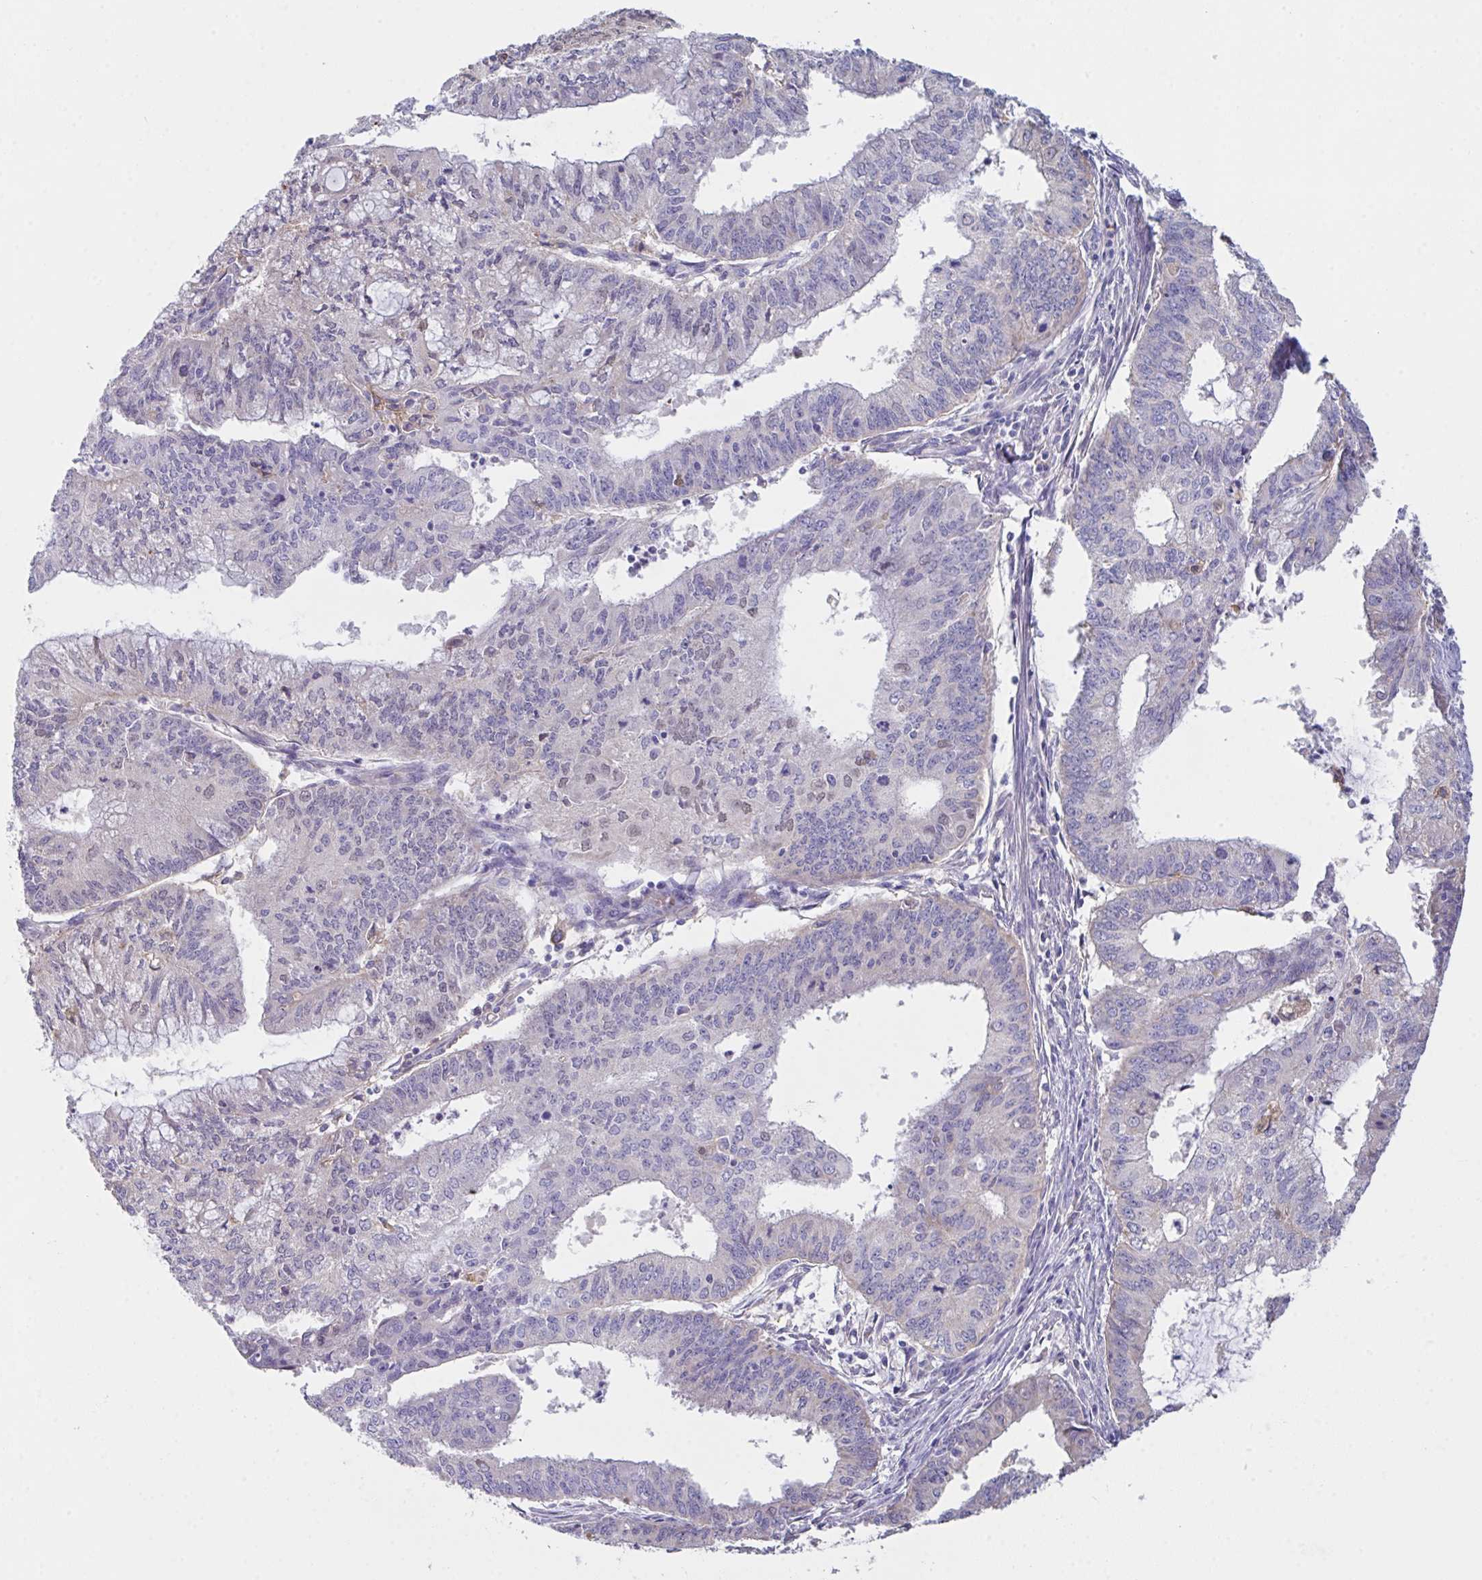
{"staining": {"intensity": "negative", "quantity": "none", "location": "none"}, "tissue": "endometrial cancer", "cell_type": "Tumor cells", "image_type": "cancer", "snomed": [{"axis": "morphology", "description": "Adenocarcinoma, NOS"}, {"axis": "topography", "description": "Endometrium"}], "caption": "IHC image of neoplastic tissue: human adenocarcinoma (endometrial) stained with DAB displays no significant protein expression in tumor cells.", "gene": "TFAP2C", "patient": {"sex": "female", "age": 61}}